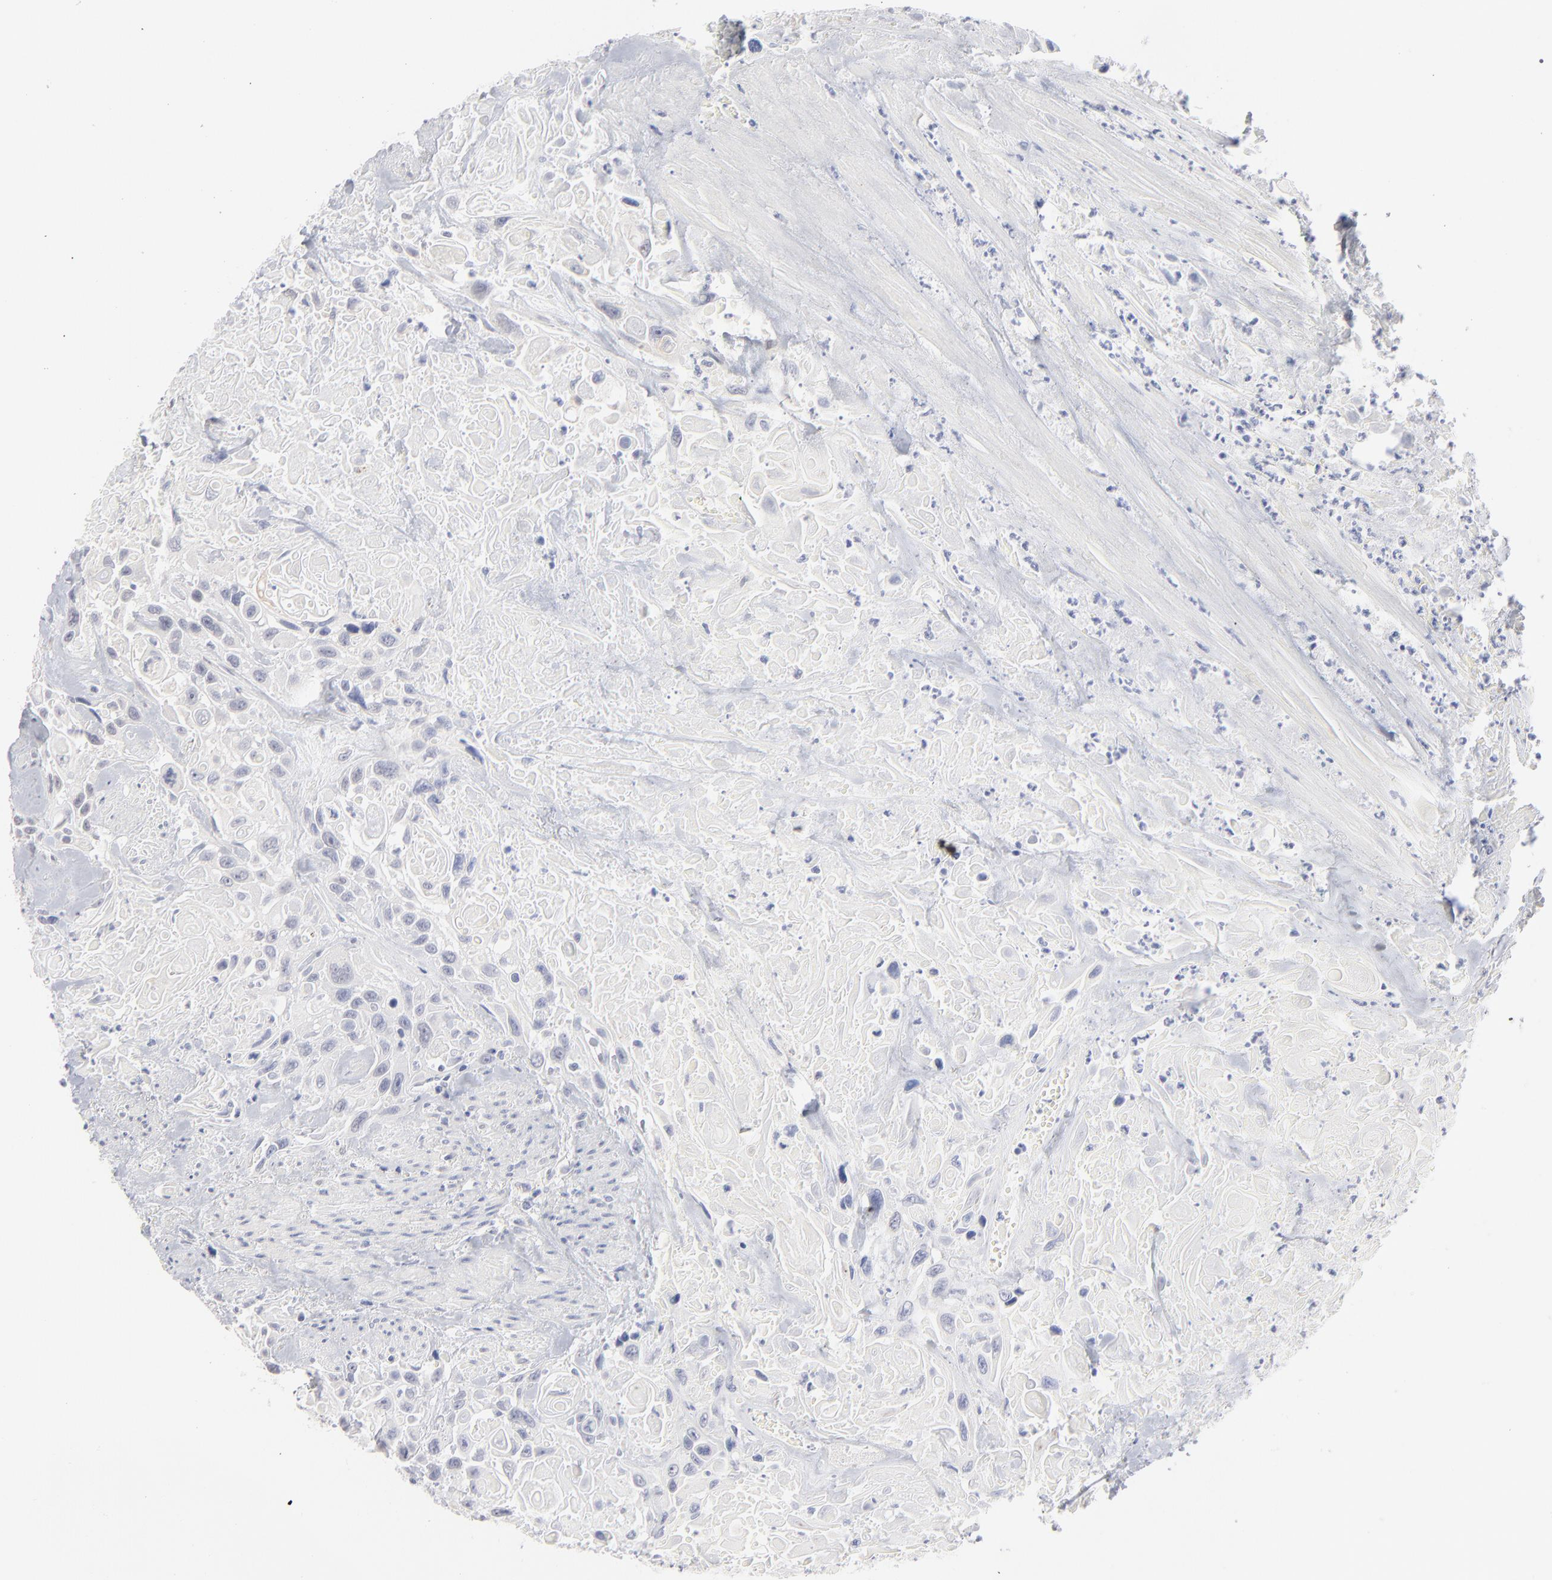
{"staining": {"intensity": "negative", "quantity": "none", "location": "none"}, "tissue": "urothelial cancer", "cell_type": "Tumor cells", "image_type": "cancer", "snomed": [{"axis": "morphology", "description": "Urothelial carcinoma, High grade"}, {"axis": "topography", "description": "Urinary bladder"}], "caption": "The photomicrograph displays no staining of tumor cells in urothelial cancer.", "gene": "RBM3", "patient": {"sex": "female", "age": 84}}